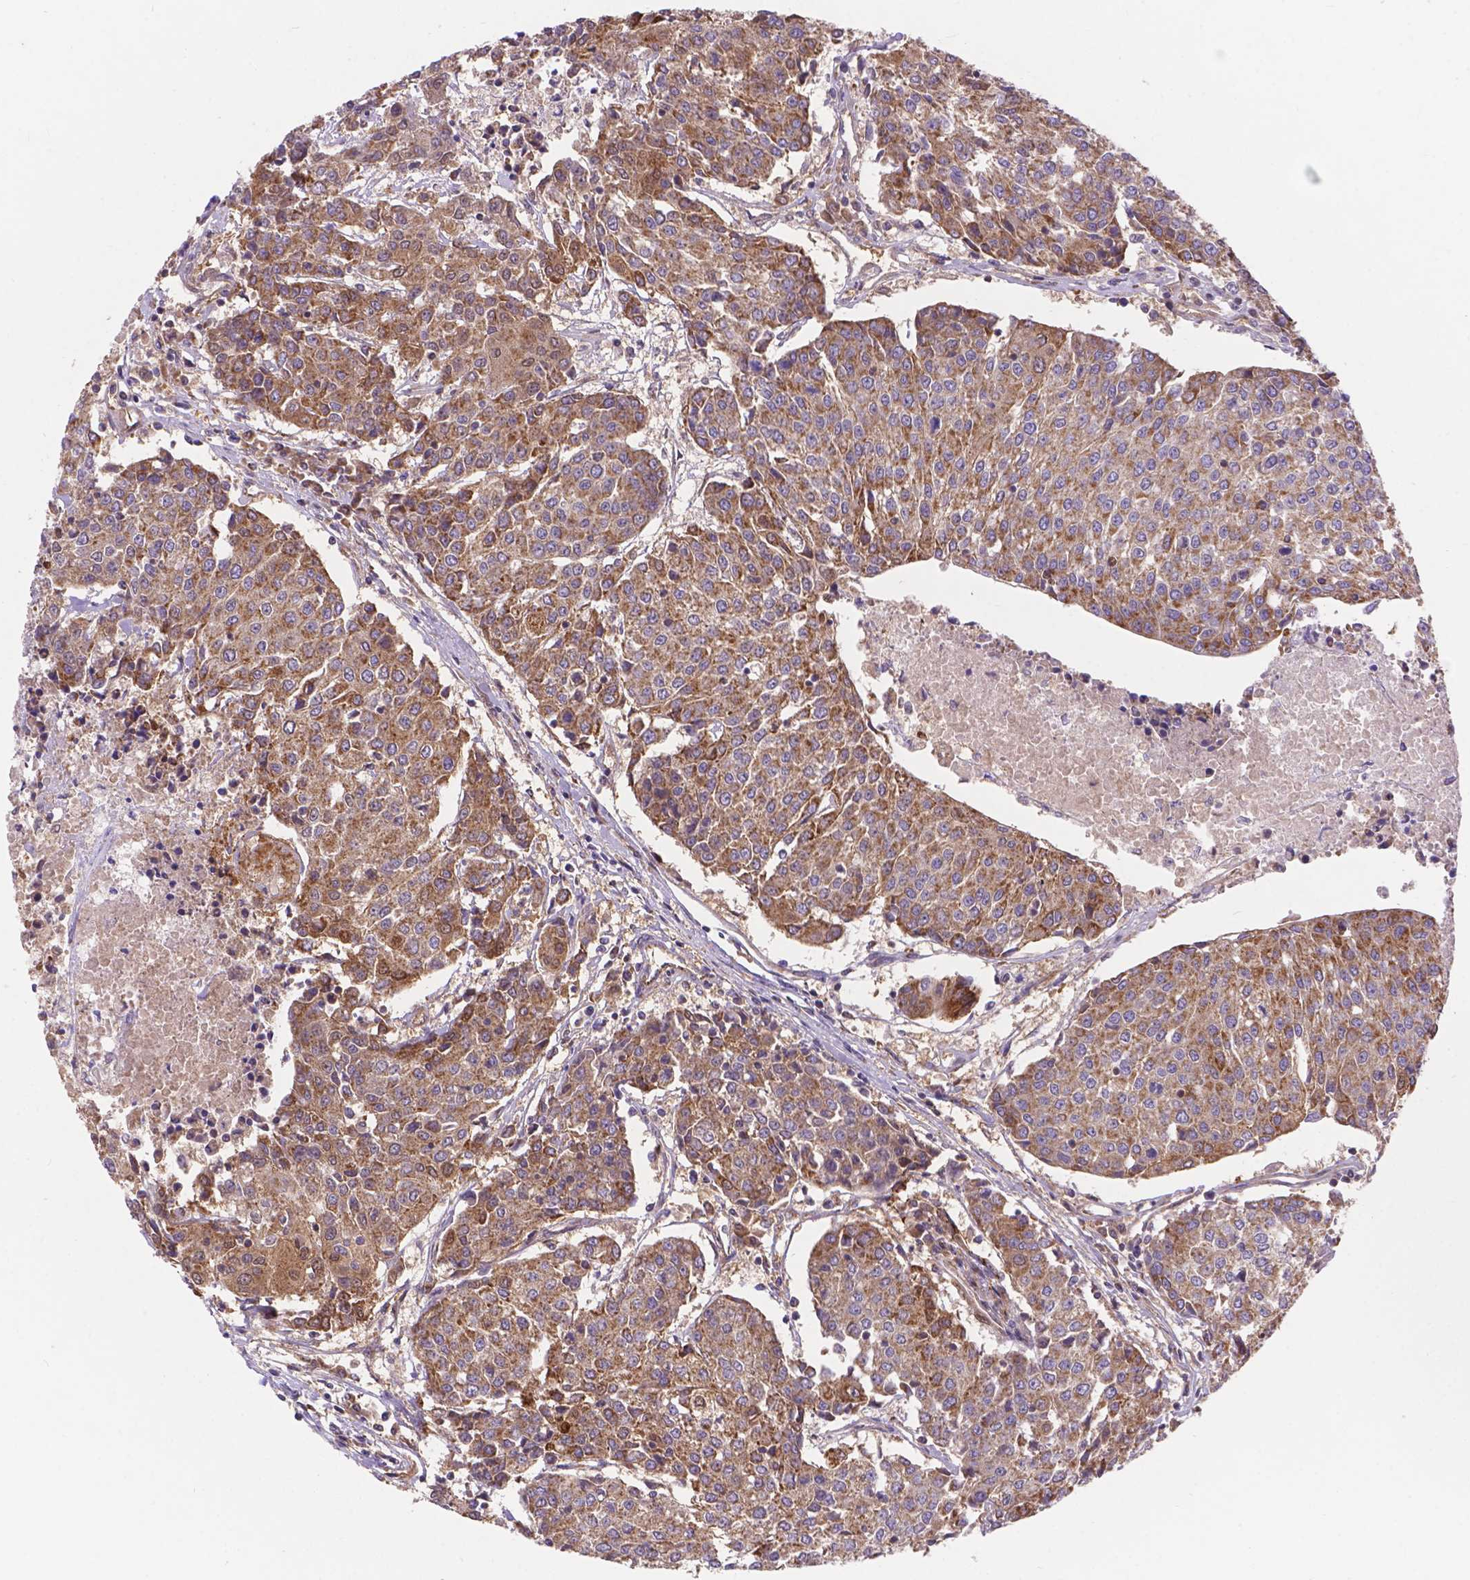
{"staining": {"intensity": "moderate", "quantity": "25%-75%", "location": "cytoplasmic/membranous"}, "tissue": "urothelial cancer", "cell_type": "Tumor cells", "image_type": "cancer", "snomed": [{"axis": "morphology", "description": "Urothelial carcinoma, High grade"}, {"axis": "topography", "description": "Urinary bladder"}], "caption": "DAB (3,3'-diaminobenzidine) immunohistochemical staining of human urothelial carcinoma (high-grade) shows moderate cytoplasmic/membranous protein expression in approximately 25%-75% of tumor cells.", "gene": "AK3", "patient": {"sex": "female", "age": 85}}